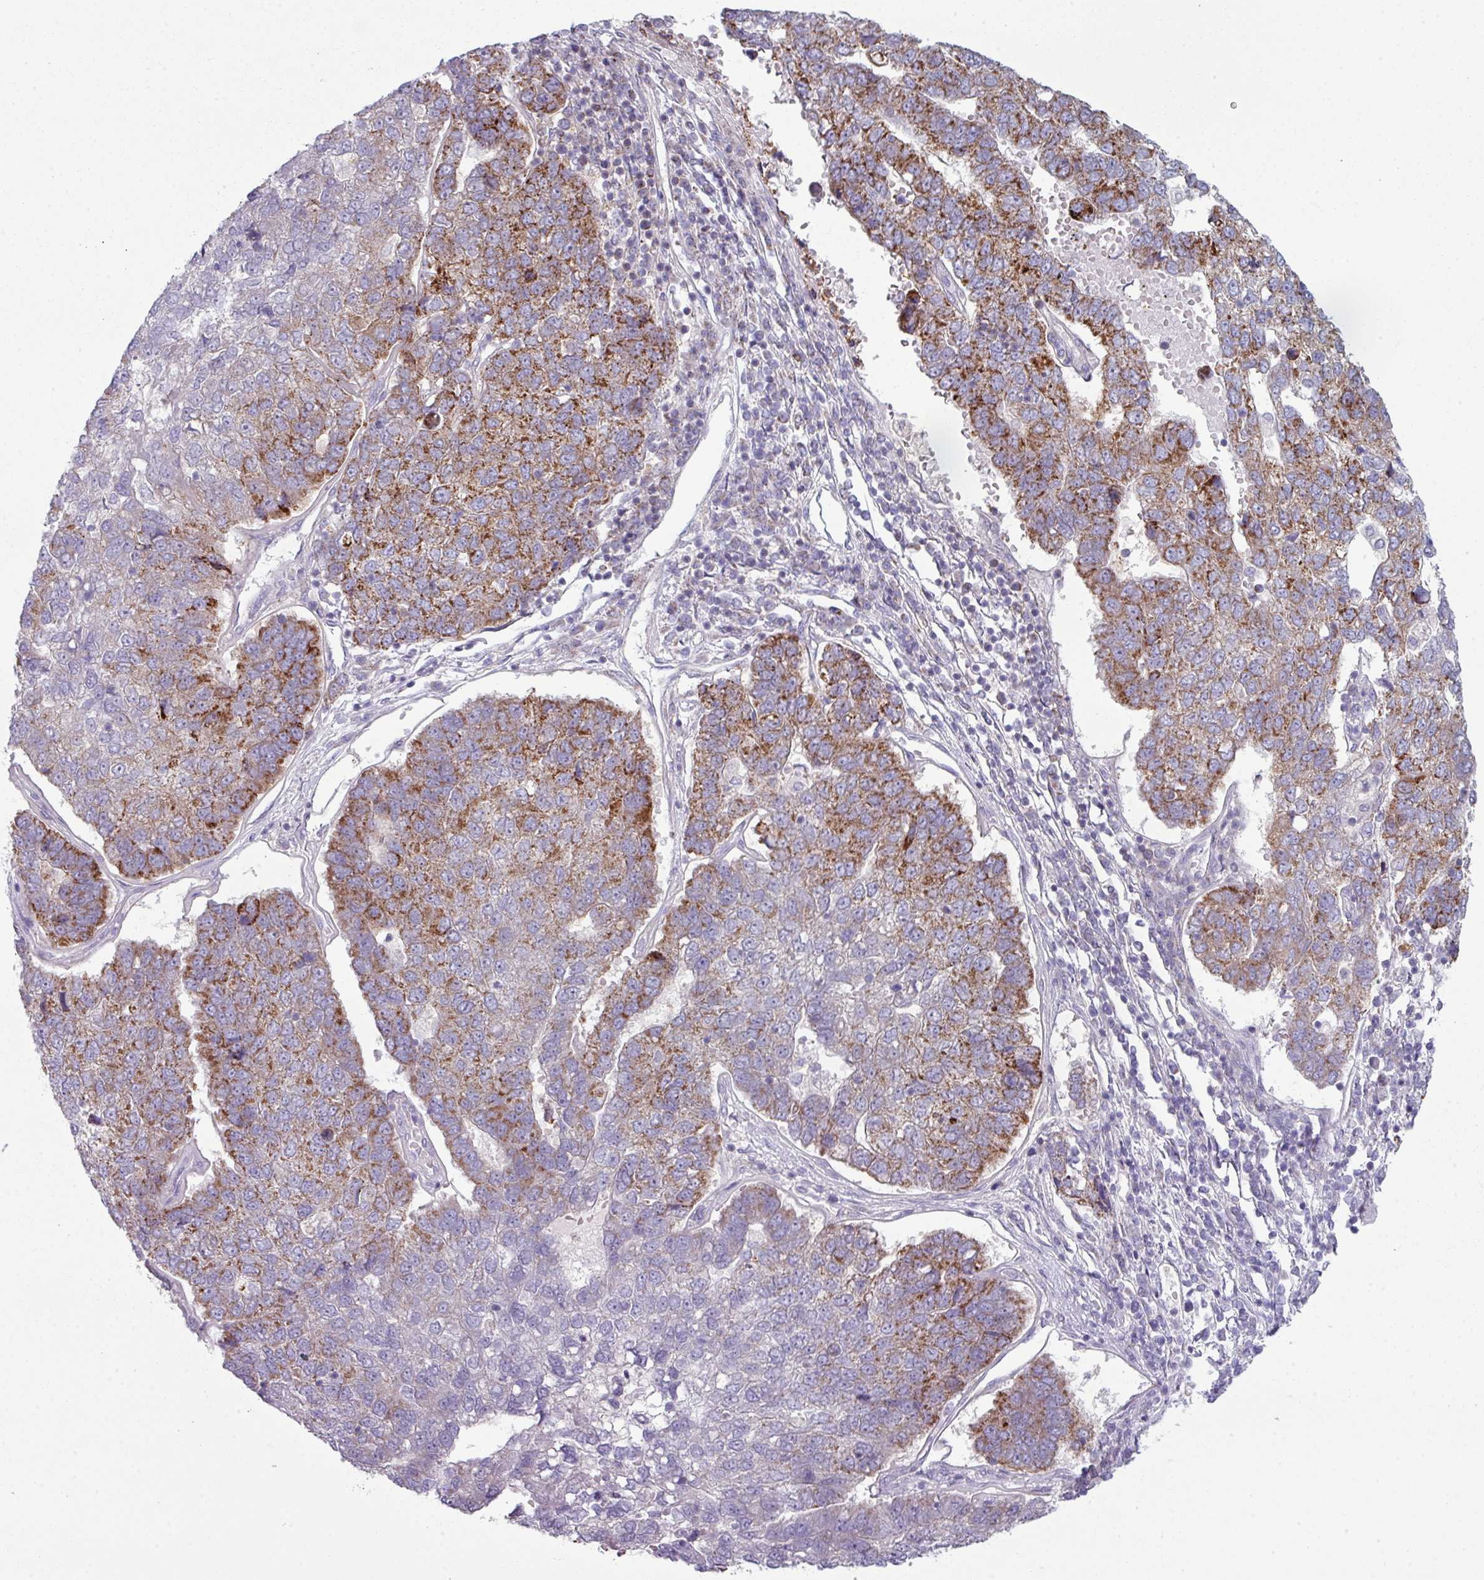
{"staining": {"intensity": "strong", "quantity": "25%-75%", "location": "cytoplasmic/membranous"}, "tissue": "pancreatic cancer", "cell_type": "Tumor cells", "image_type": "cancer", "snomed": [{"axis": "morphology", "description": "Adenocarcinoma, NOS"}, {"axis": "topography", "description": "Pancreas"}], "caption": "Pancreatic adenocarcinoma stained for a protein (brown) displays strong cytoplasmic/membranous positive expression in approximately 25%-75% of tumor cells.", "gene": "ZNF615", "patient": {"sex": "female", "age": 61}}